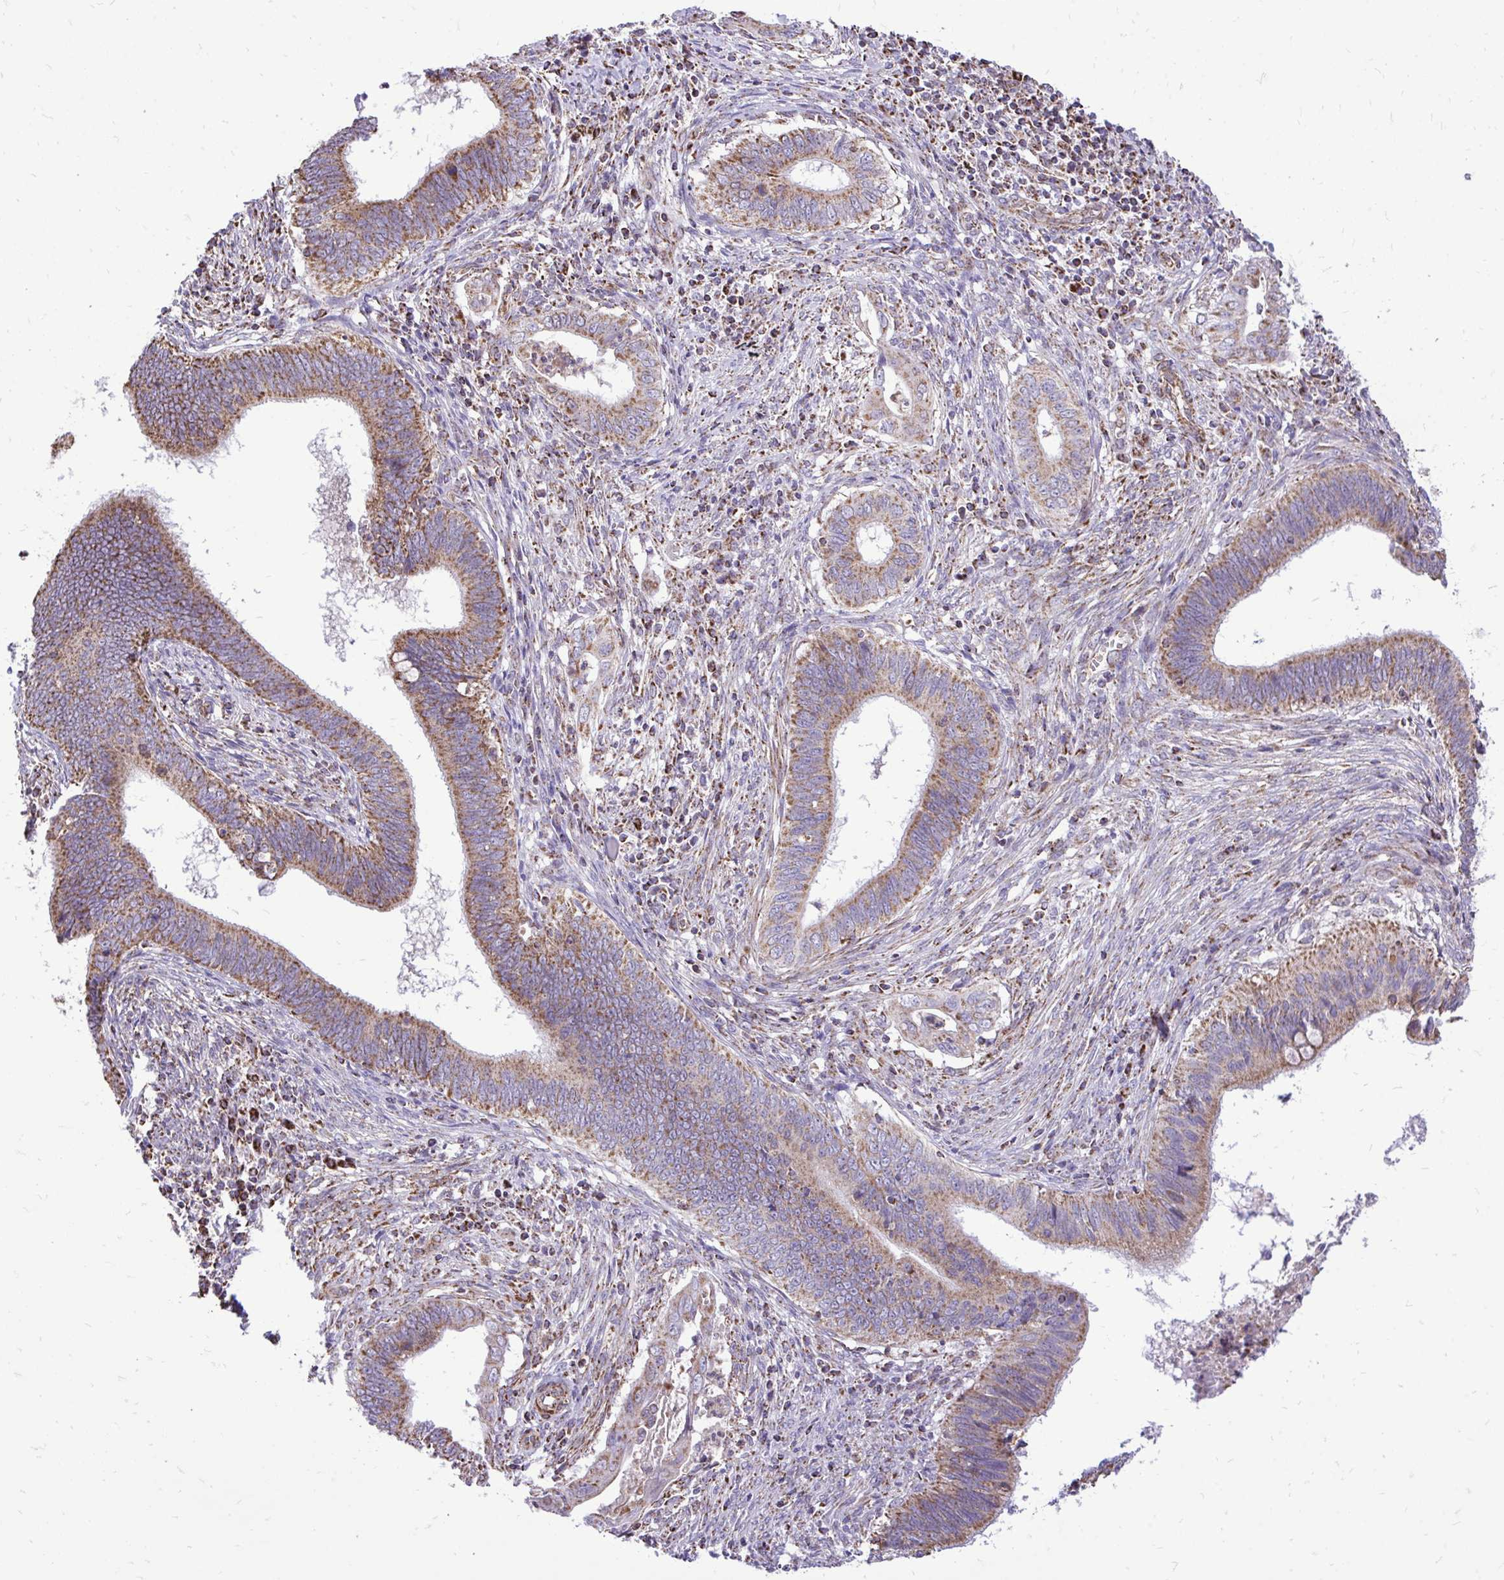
{"staining": {"intensity": "moderate", "quantity": ">75%", "location": "cytoplasmic/membranous"}, "tissue": "cervical cancer", "cell_type": "Tumor cells", "image_type": "cancer", "snomed": [{"axis": "morphology", "description": "Adenocarcinoma, NOS"}, {"axis": "topography", "description": "Cervix"}], "caption": "Adenocarcinoma (cervical) stained with immunohistochemistry displays moderate cytoplasmic/membranous expression in about >75% of tumor cells.", "gene": "UBE2C", "patient": {"sex": "female", "age": 42}}